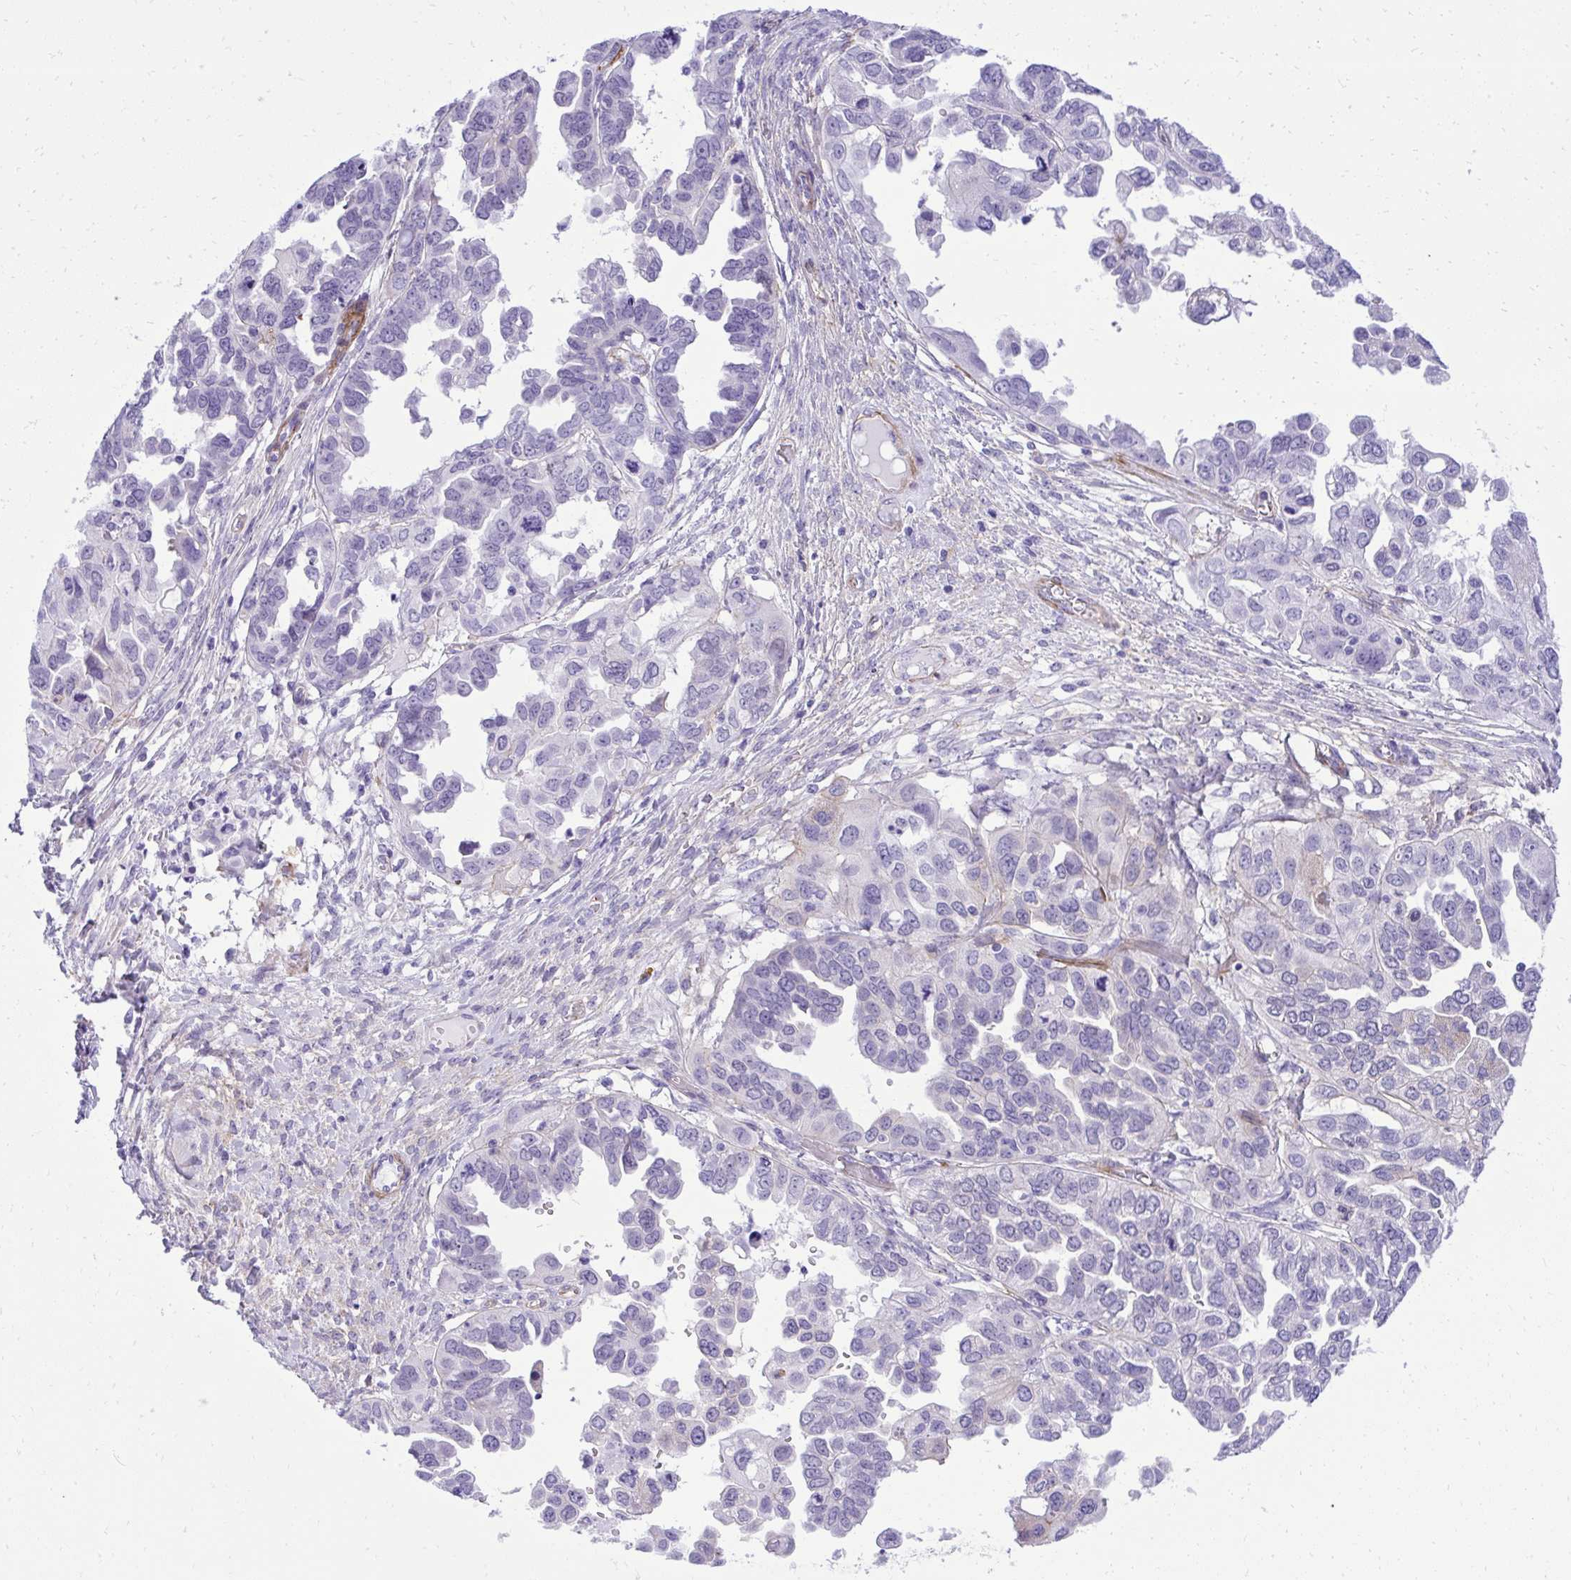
{"staining": {"intensity": "negative", "quantity": "none", "location": "none"}, "tissue": "ovarian cancer", "cell_type": "Tumor cells", "image_type": "cancer", "snomed": [{"axis": "morphology", "description": "Cystadenocarcinoma, serous, NOS"}, {"axis": "topography", "description": "Ovary"}], "caption": "Tumor cells are negative for protein expression in human ovarian serous cystadenocarcinoma. The staining was performed using DAB (3,3'-diaminobenzidine) to visualize the protein expression in brown, while the nuclei were stained in blue with hematoxylin (Magnification: 20x).", "gene": "PITPNM3", "patient": {"sex": "female", "age": 53}}